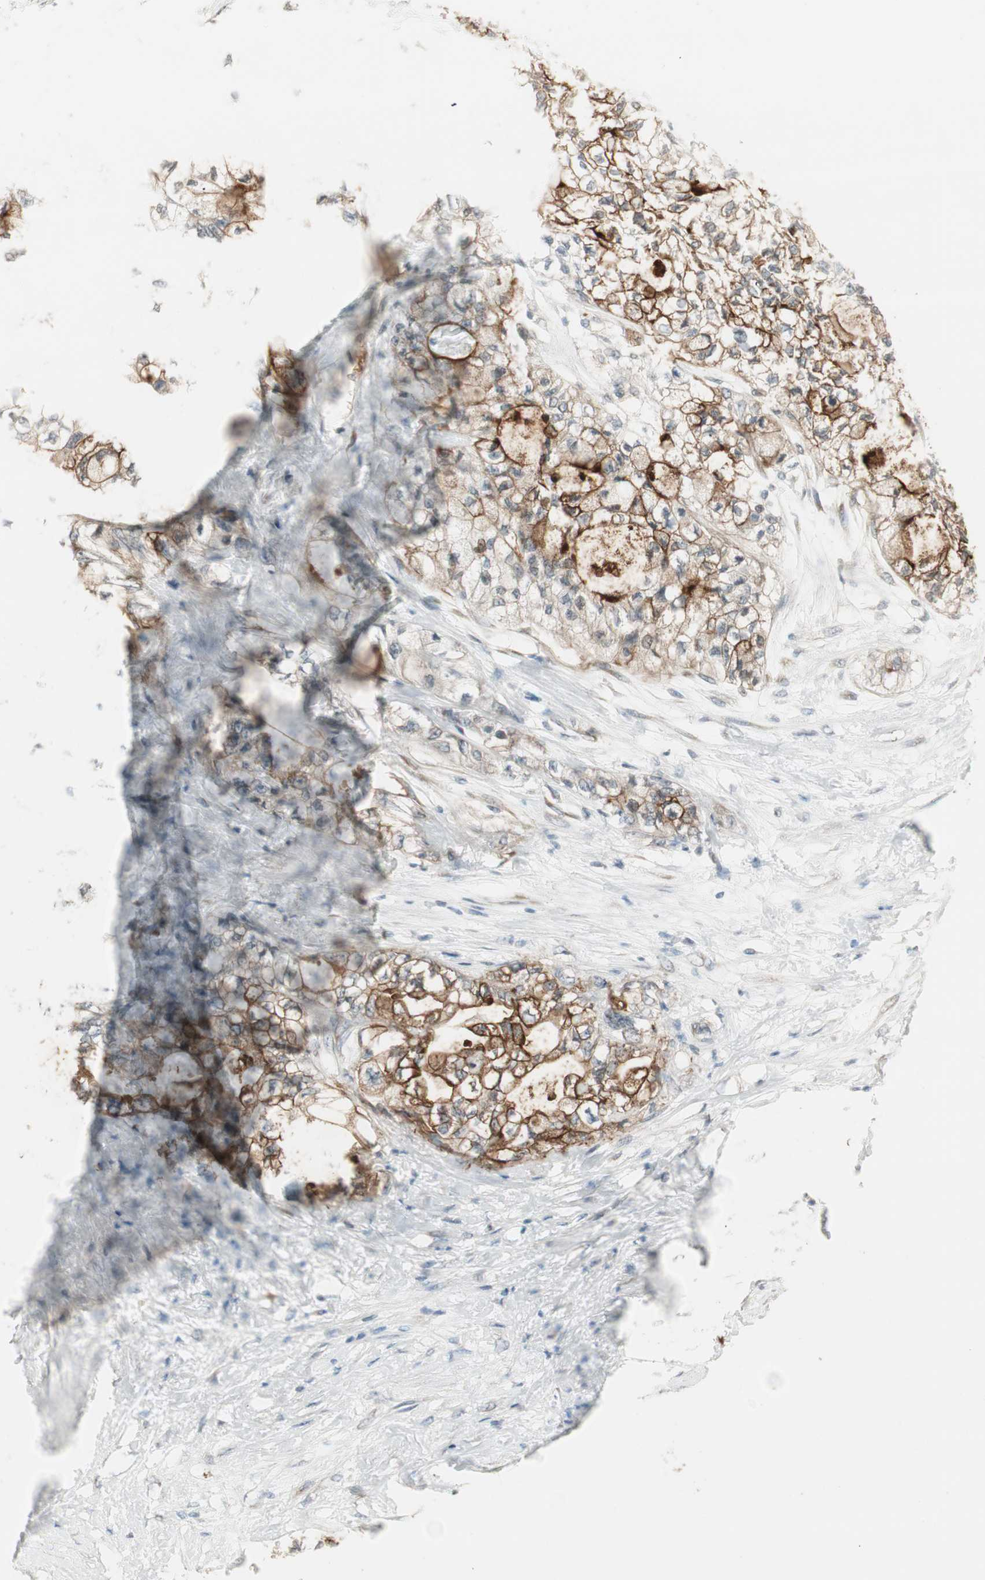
{"staining": {"intensity": "strong", "quantity": ">75%", "location": "cytoplasmic/membranous"}, "tissue": "pancreatic cancer", "cell_type": "Tumor cells", "image_type": "cancer", "snomed": [{"axis": "morphology", "description": "Adenocarcinoma, NOS"}, {"axis": "topography", "description": "Pancreas"}], "caption": "Protein staining shows strong cytoplasmic/membranous positivity in about >75% of tumor cells in pancreatic adenocarcinoma.", "gene": "TASOR", "patient": {"sex": "male", "age": 70}}